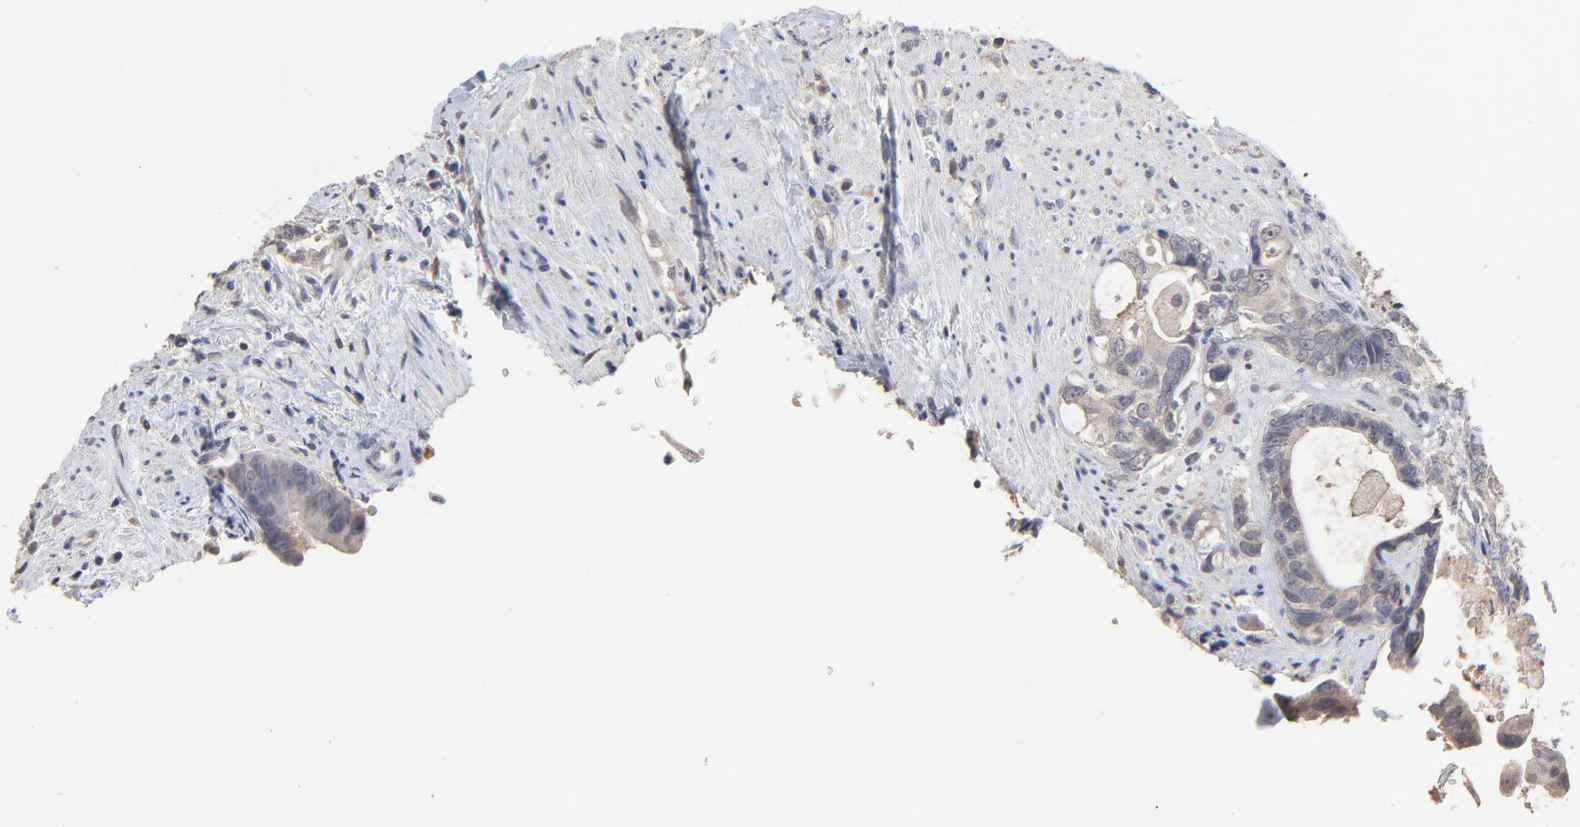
{"staining": {"intensity": "weak", "quantity": ">75%", "location": "cytoplasmic/membranous"}, "tissue": "colorectal cancer", "cell_type": "Tumor cells", "image_type": "cancer", "snomed": [{"axis": "morphology", "description": "Adenocarcinoma, NOS"}, {"axis": "topography", "description": "Rectum"}], "caption": "The immunohistochemical stain highlights weak cytoplasmic/membranous staining in tumor cells of colorectal cancer (adenocarcinoma) tissue.", "gene": "VPREB3", "patient": {"sex": "female", "age": 57}}